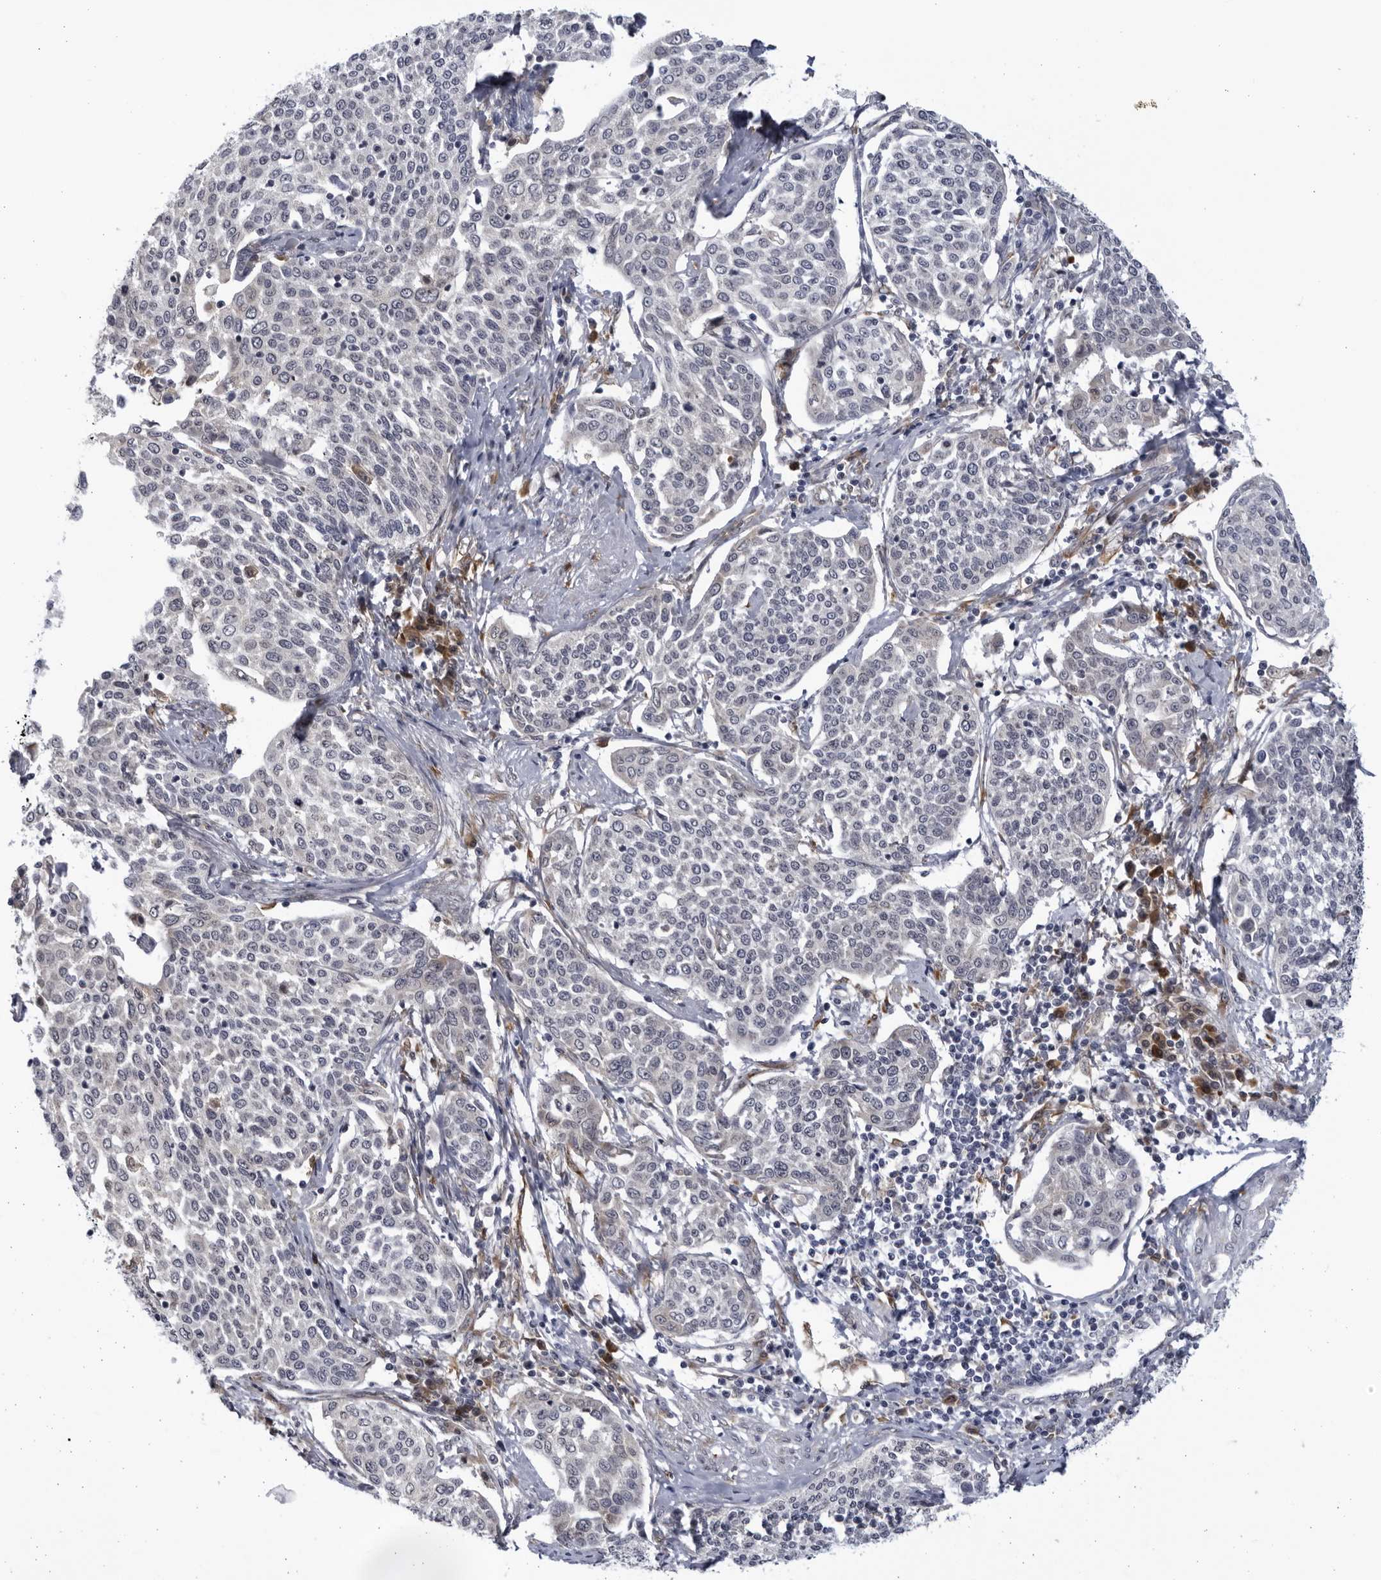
{"staining": {"intensity": "negative", "quantity": "none", "location": "none"}, "tissue": "cervical cancer", "cell_type": "Tumor cells", "image_type": "cancer", "snomed": [{"axis": "morphology", "description": "Squamous cell carcinoma, NOS"}, {"axis": "topography", "description": "Cervix"}], "caption": "Cervical cancer (squamous cell carcinoma) was stained to show a protein in brown. There is no significant staining in tumor cells.", "gene": "BMP2K", "patient": {"sex": "female", "age": 34}}